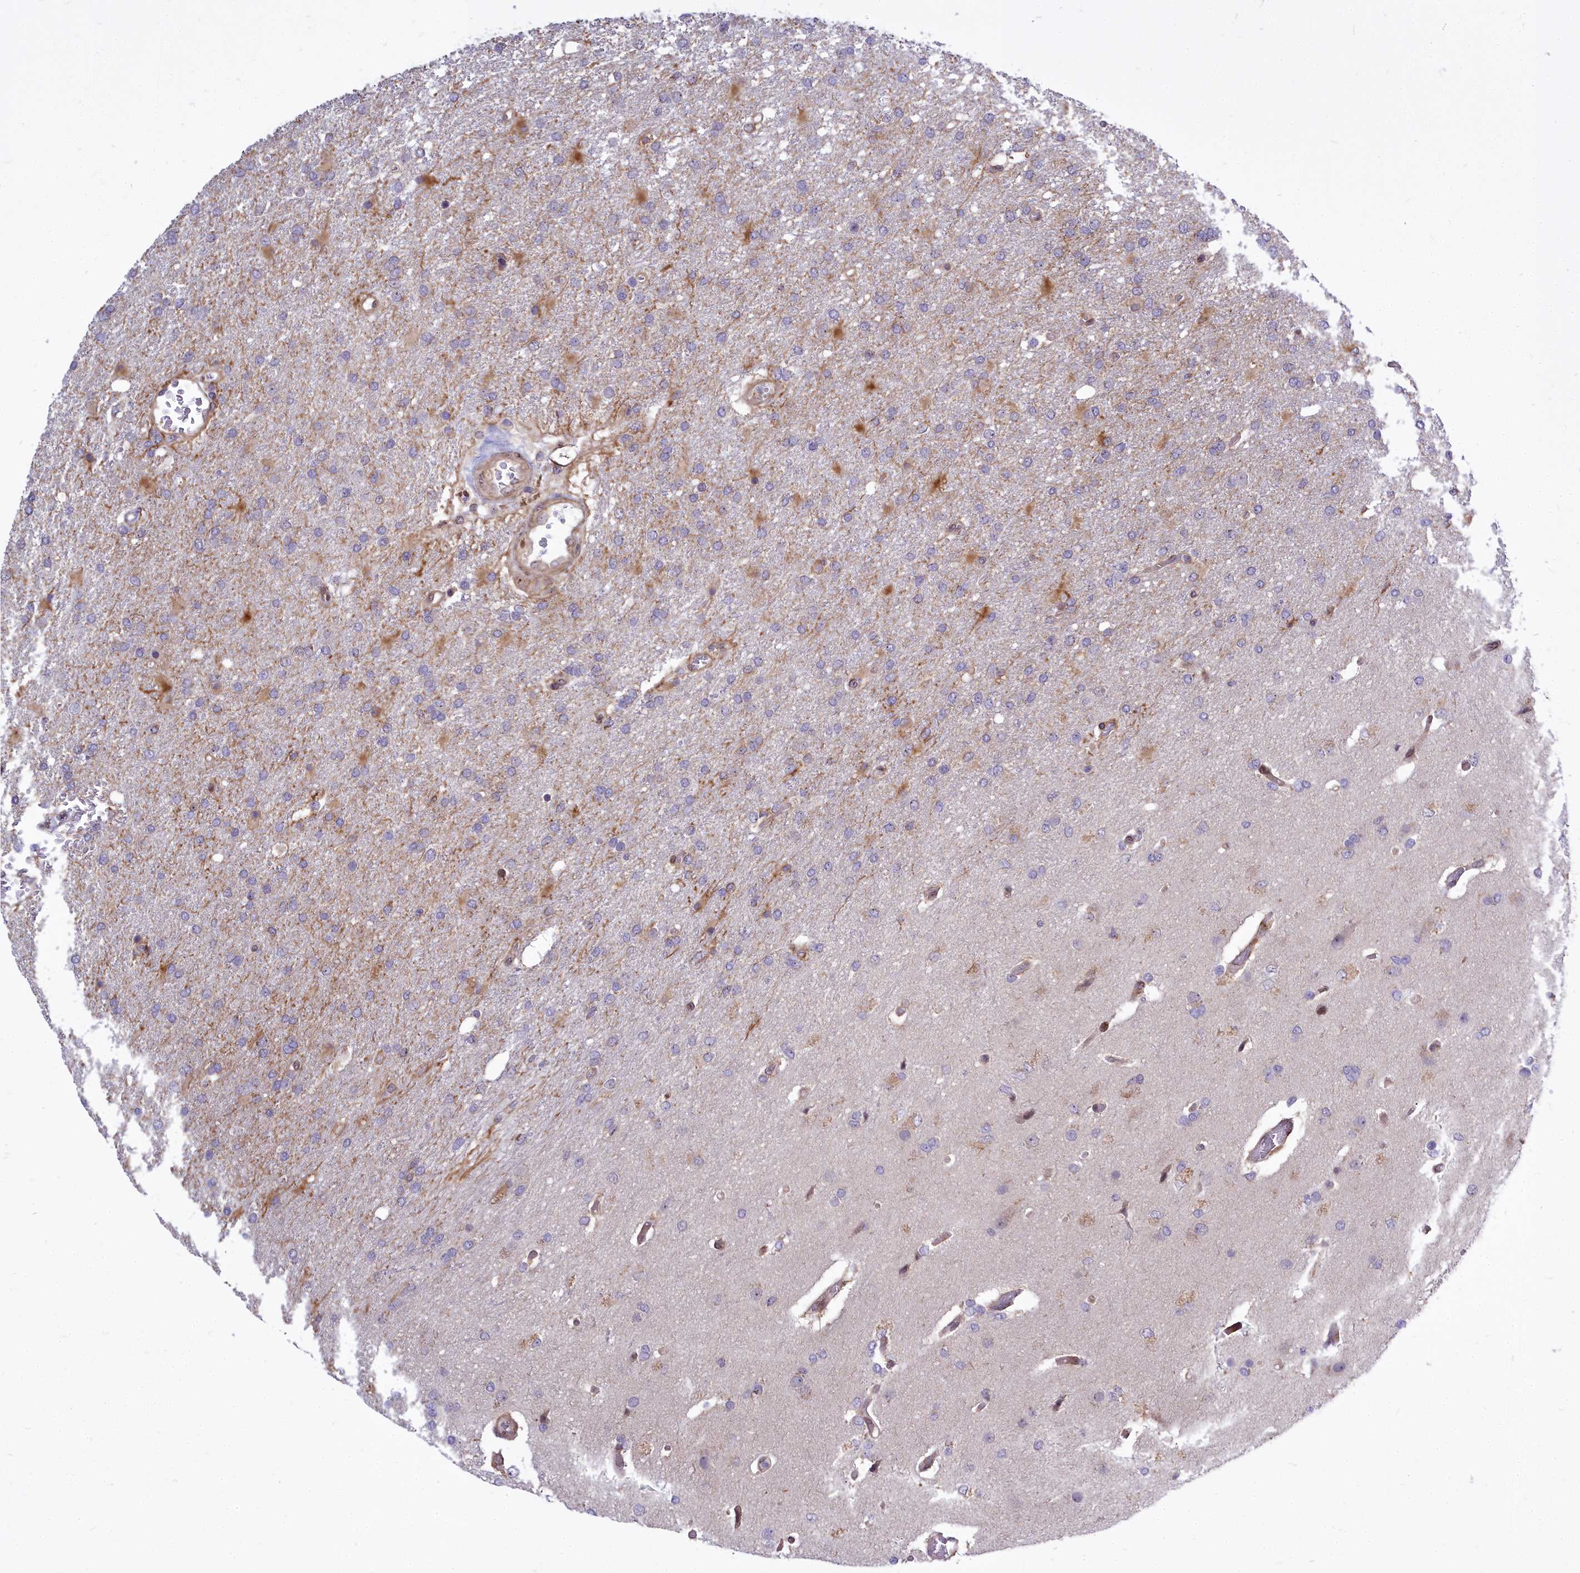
{"staining": {"intensity": "negative", "quantity": "none", "location": "none"}, "tissue": "glioma", "cell_type": "Tumor cells", "image_type": "cancer", "snomed": [{"axis": "morphology", "description": "Glioma, malignant, High grade"}, {"axis": "topography", "description": "Brain"}], "caption": "This is an immunohistochemistry histopathology image of malignant glioma (high-grade). There is no expression in tumor cells.", "gene": "ABCB8", "patient": {"sex": "female", "age": 74}}